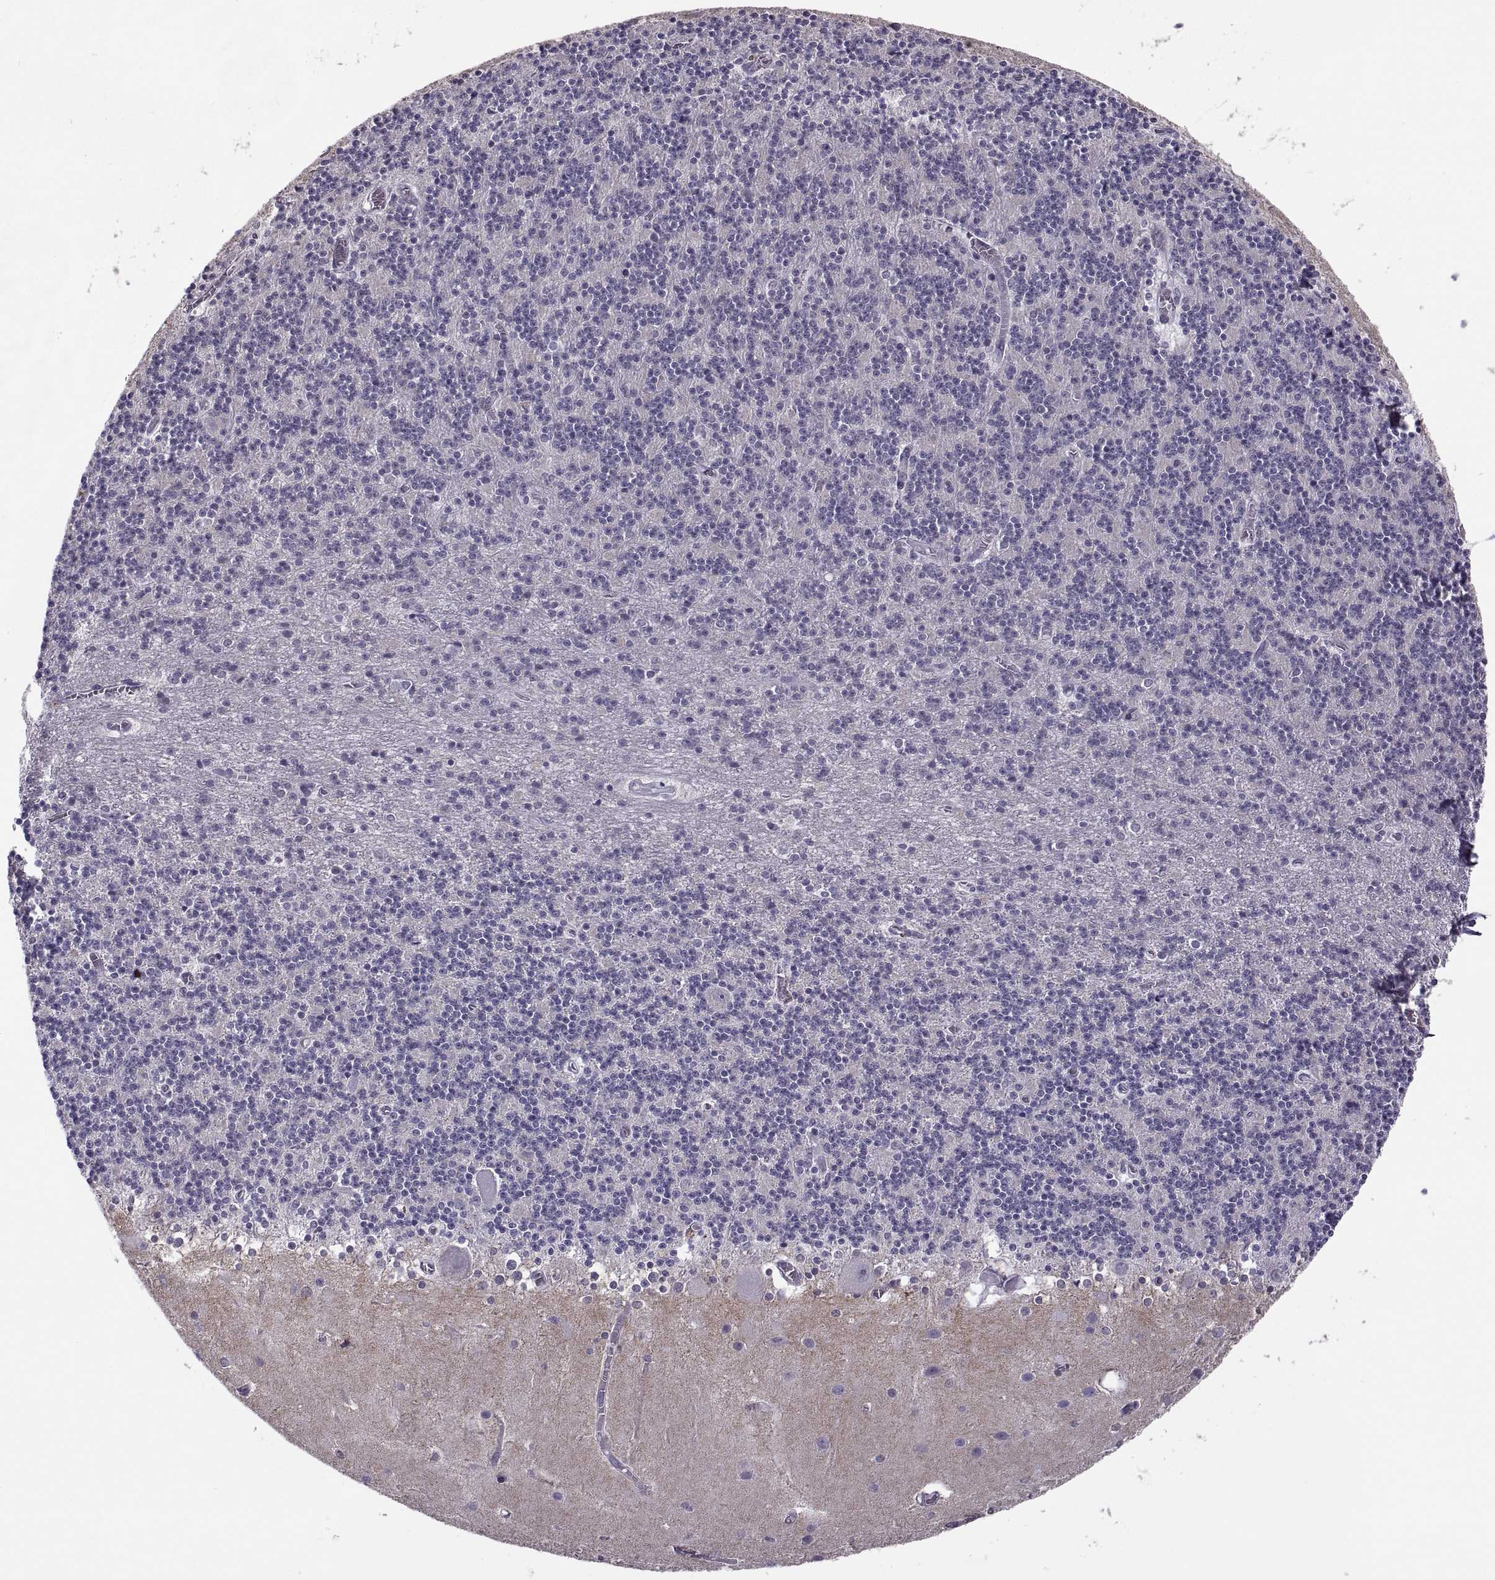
{"staining": {"intensity": "negative", "quantity": "none", "location": "none"}, "tissue": "cerebellum", "cell_type": "Cells in granular layer", "image_type": "normal", "snomed": [{"axis": "morphology", "description": "Normal tissue, NOS"}, {"axis": "topography", "description": "Cerebellum"}], "caption": "This is a micrograph of immunohistochemistry (IHC) staining of unremarkable cerebellum, which shows no expression in cells in granular layer.", "gene": "TBC1D3B", "patient": {"sex": "male", "age": 70}}